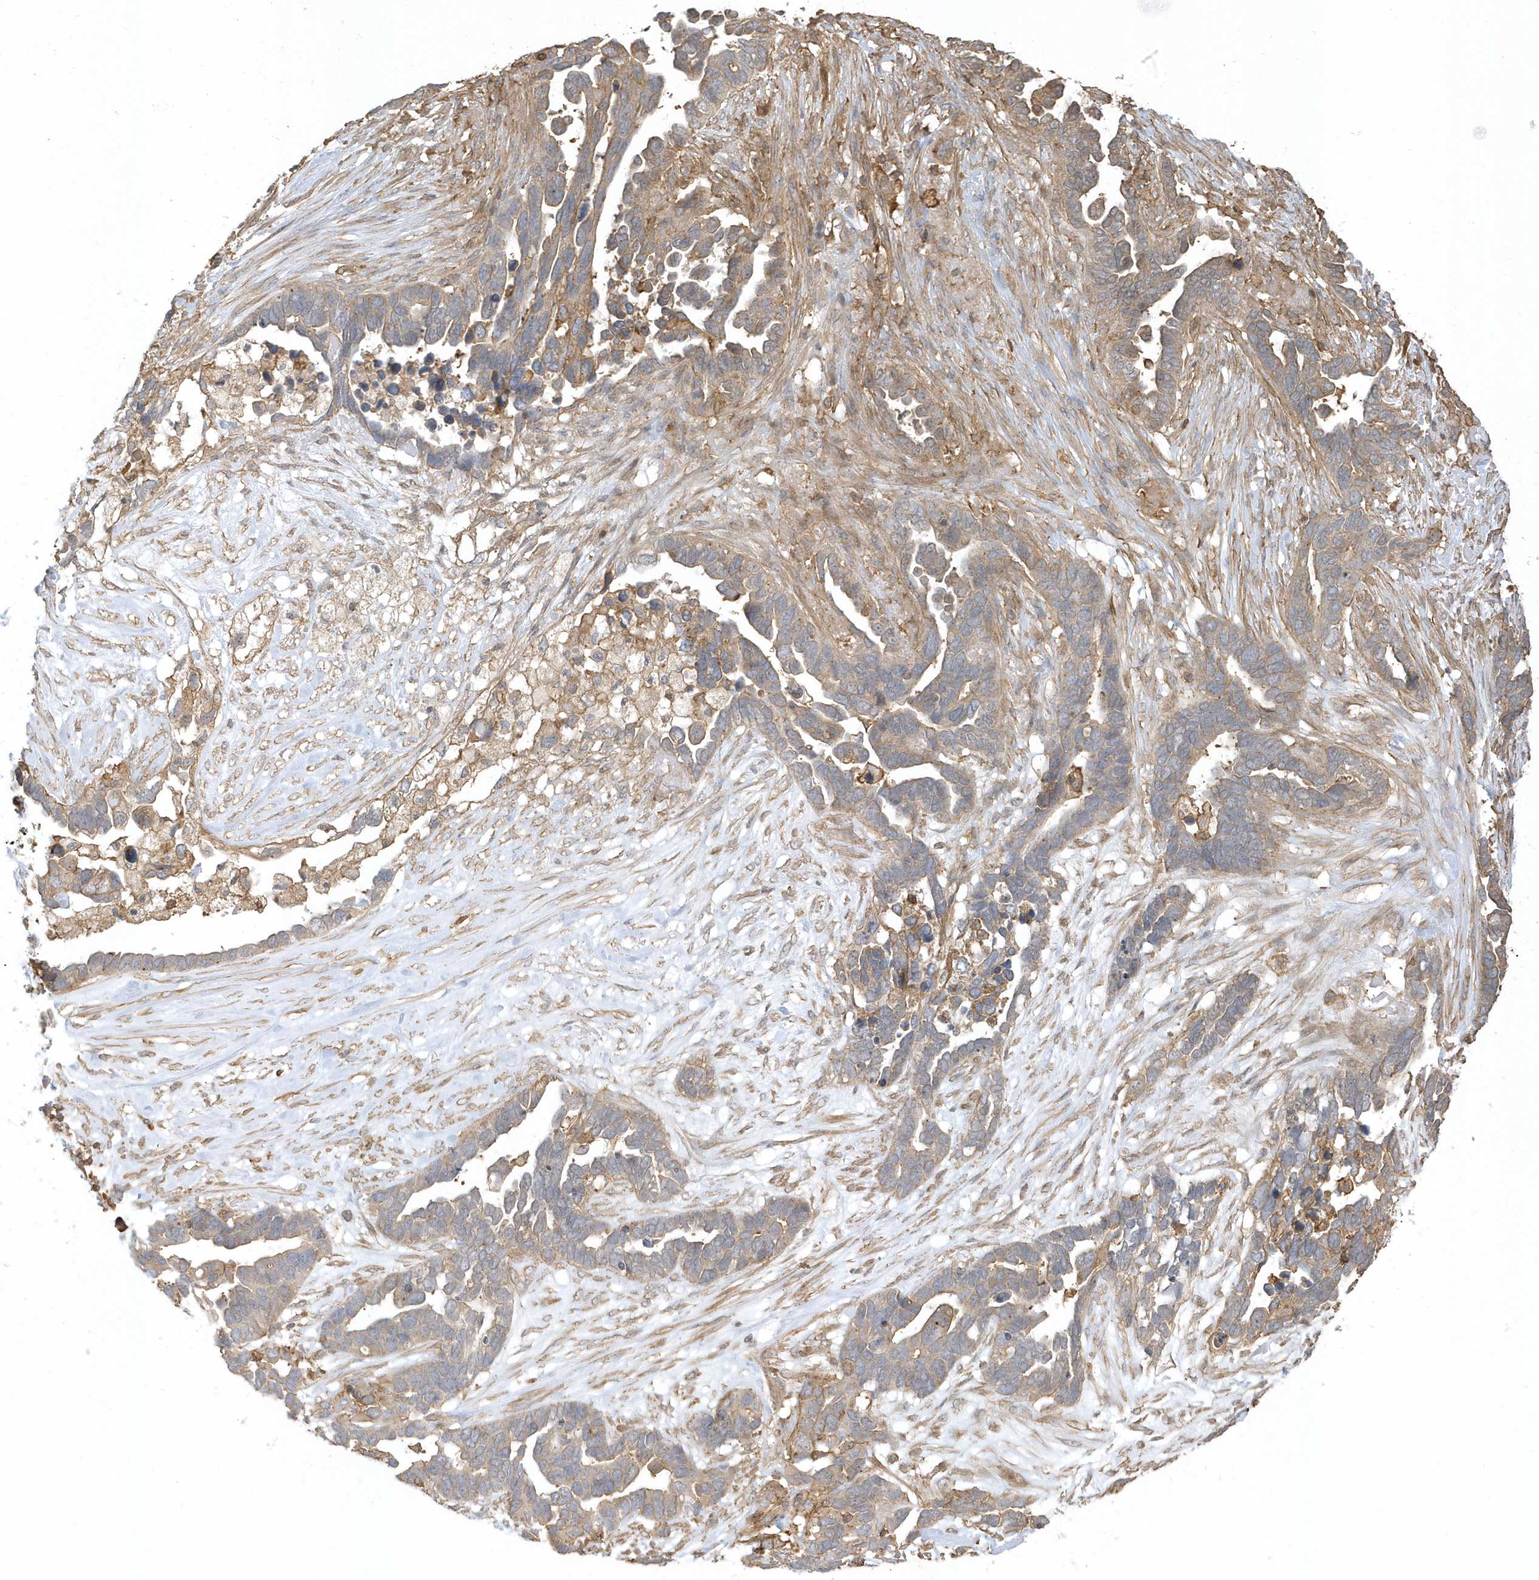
{"staining": {"intensity": "weak", "quantity": "<25%", "location": "cytoplasmic/membranous"}, "tissue": "ovarian cancer", "cell_type": "Tumor cells", "image_type": "cancer", "snomed": [{"axis": "morphology", "description": "Cystadenocarcinoma, serous, NOS"}, {"axis": "topography", "description": "Ovary"}], "caption": "Immunohistochemical staining of human ovarian cancer exhibits no significant expression in tumor cells.", "gene": "ZBTB8A", "patient": {"sex": "female", "age": 54}}